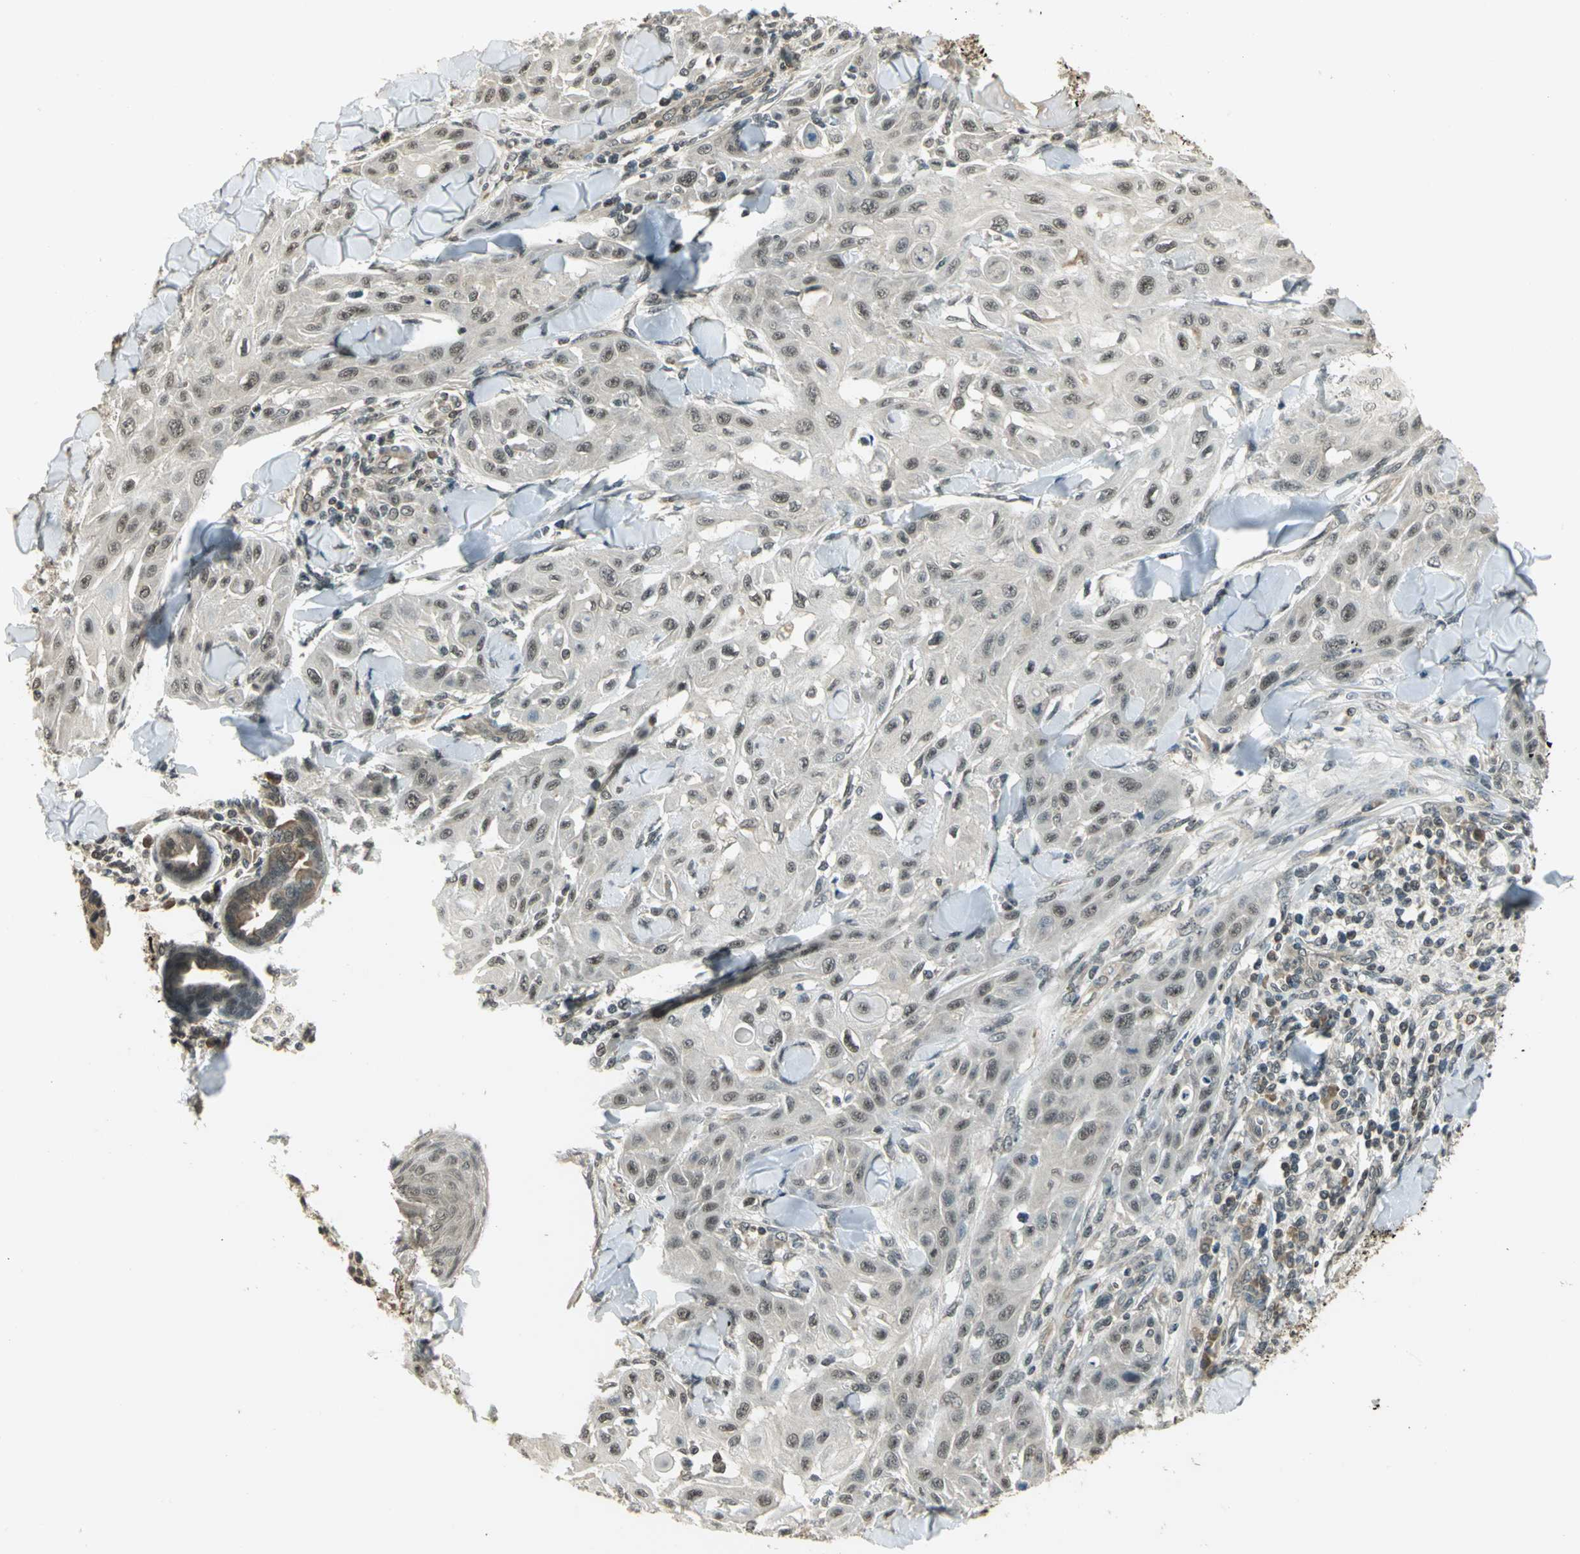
{"staining": {"intensity": "weak", "quantity": ">75%", "location": "nuclear"}, "tissue": "skin cancer", "cell_type": "Tumor cells", "image_type": "cancer", "snomed": [{"axis": "morphology", "description": "Squamous cell carcinoma, NOS"}, {"axis": "topography", "description": "Skin"}], "caption": "Weak nuclear protein expression is present in approximately >75% of tumor cells in skin cancer.", "gene": "CDC34", "patient": {"sex": "male", "age": 24}}